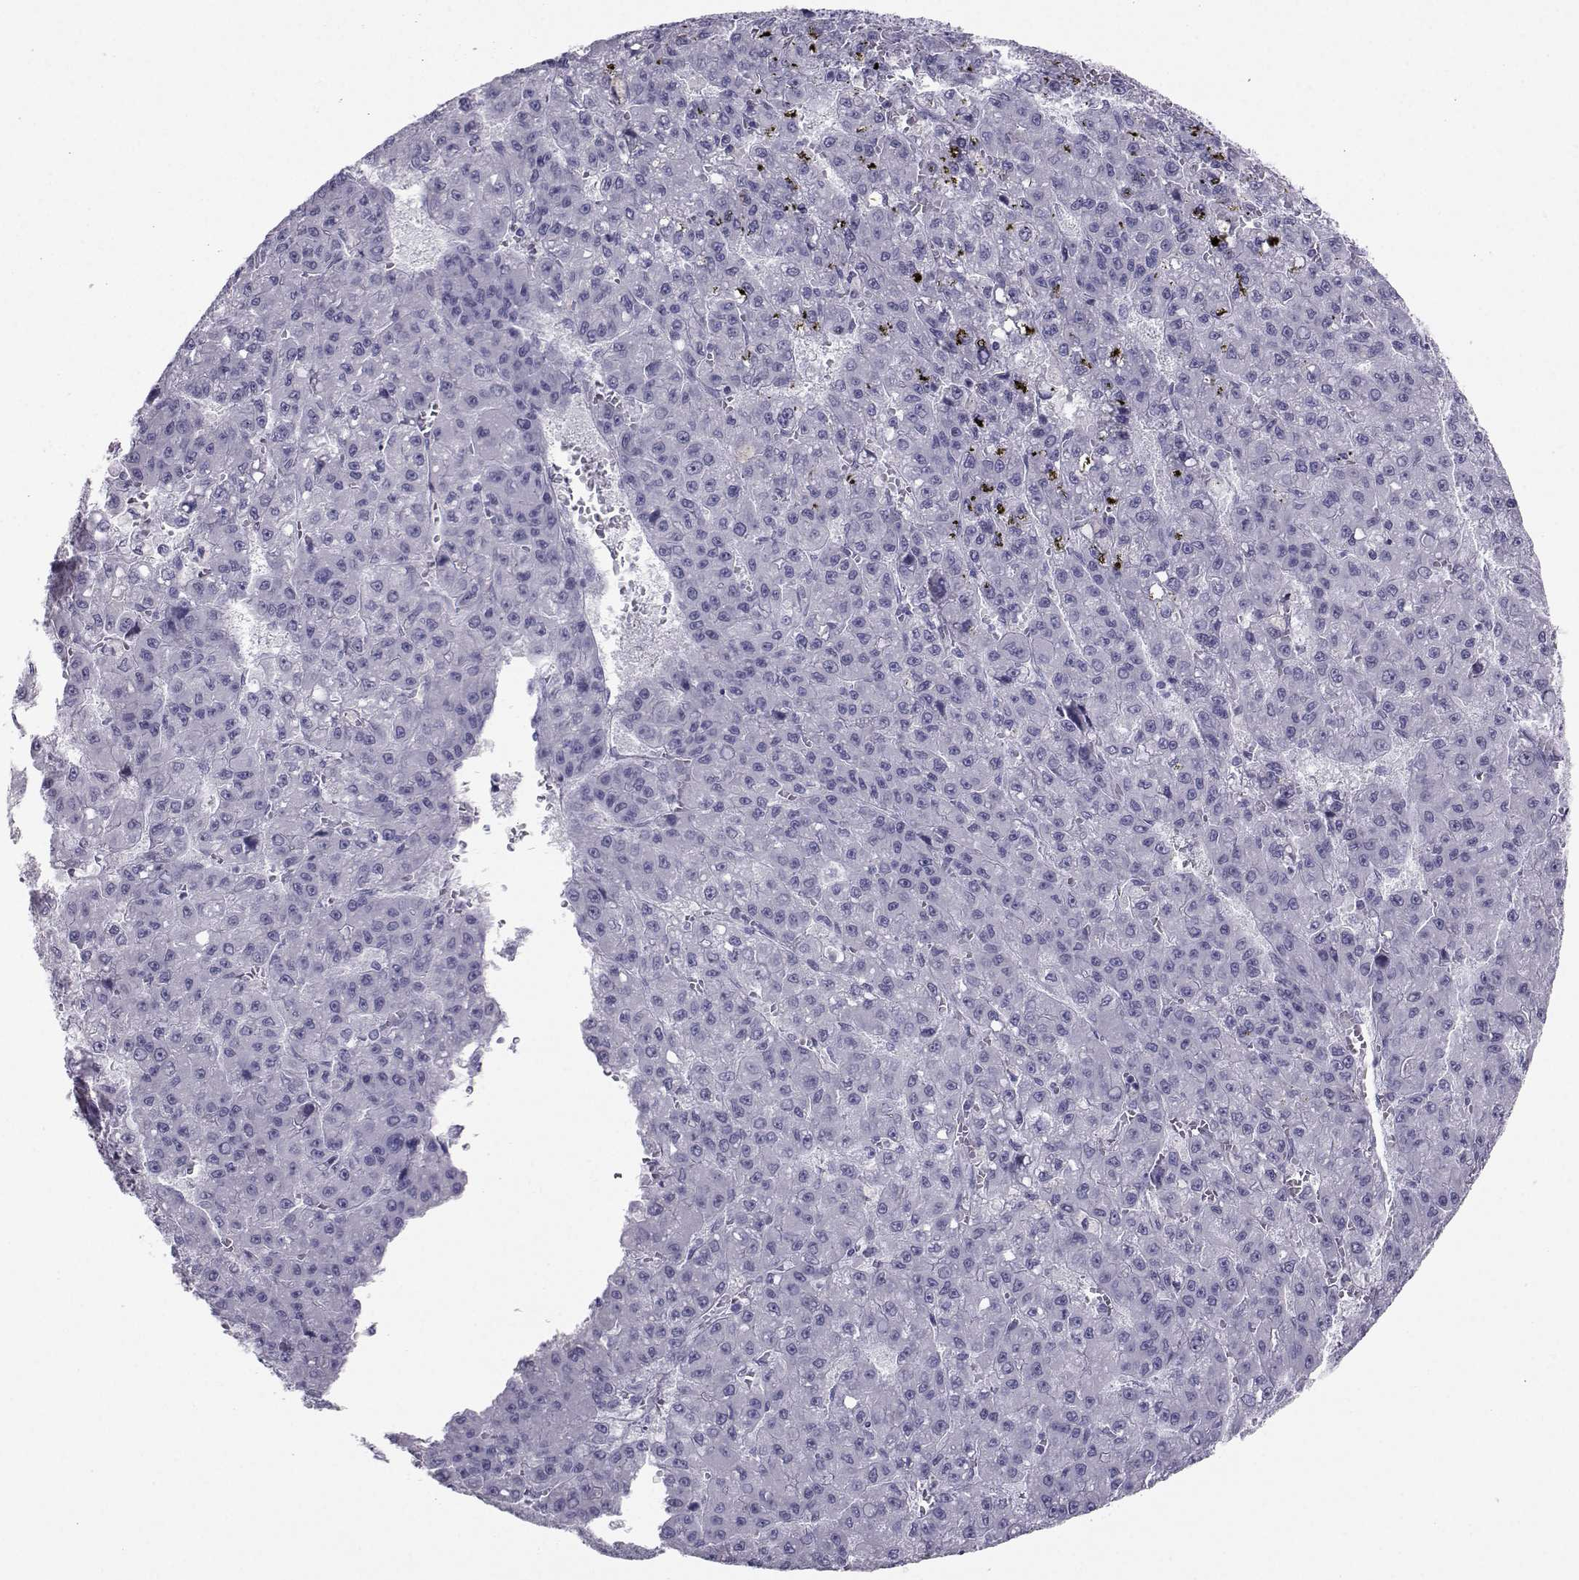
{"staining": {"intensity": "negative", "quantity": "none", "location": "none"}, "tissue": "liver cancer", "cell_type": "Tumor cells", "image_type": "cancer", "snomed": [{"axis": "morphology", "description": "Carcinoma, Hepatocellular, NOS"}, {"axis": "topography", "description": "Liver"}], "caption": "Immunohistochemistry (IHC) photomicrograph of liver cancer stained for a protein (brown), which displays no expression in tumor cells.", "gene": "SST", "patient": {"sex": "male", "age": 70}}